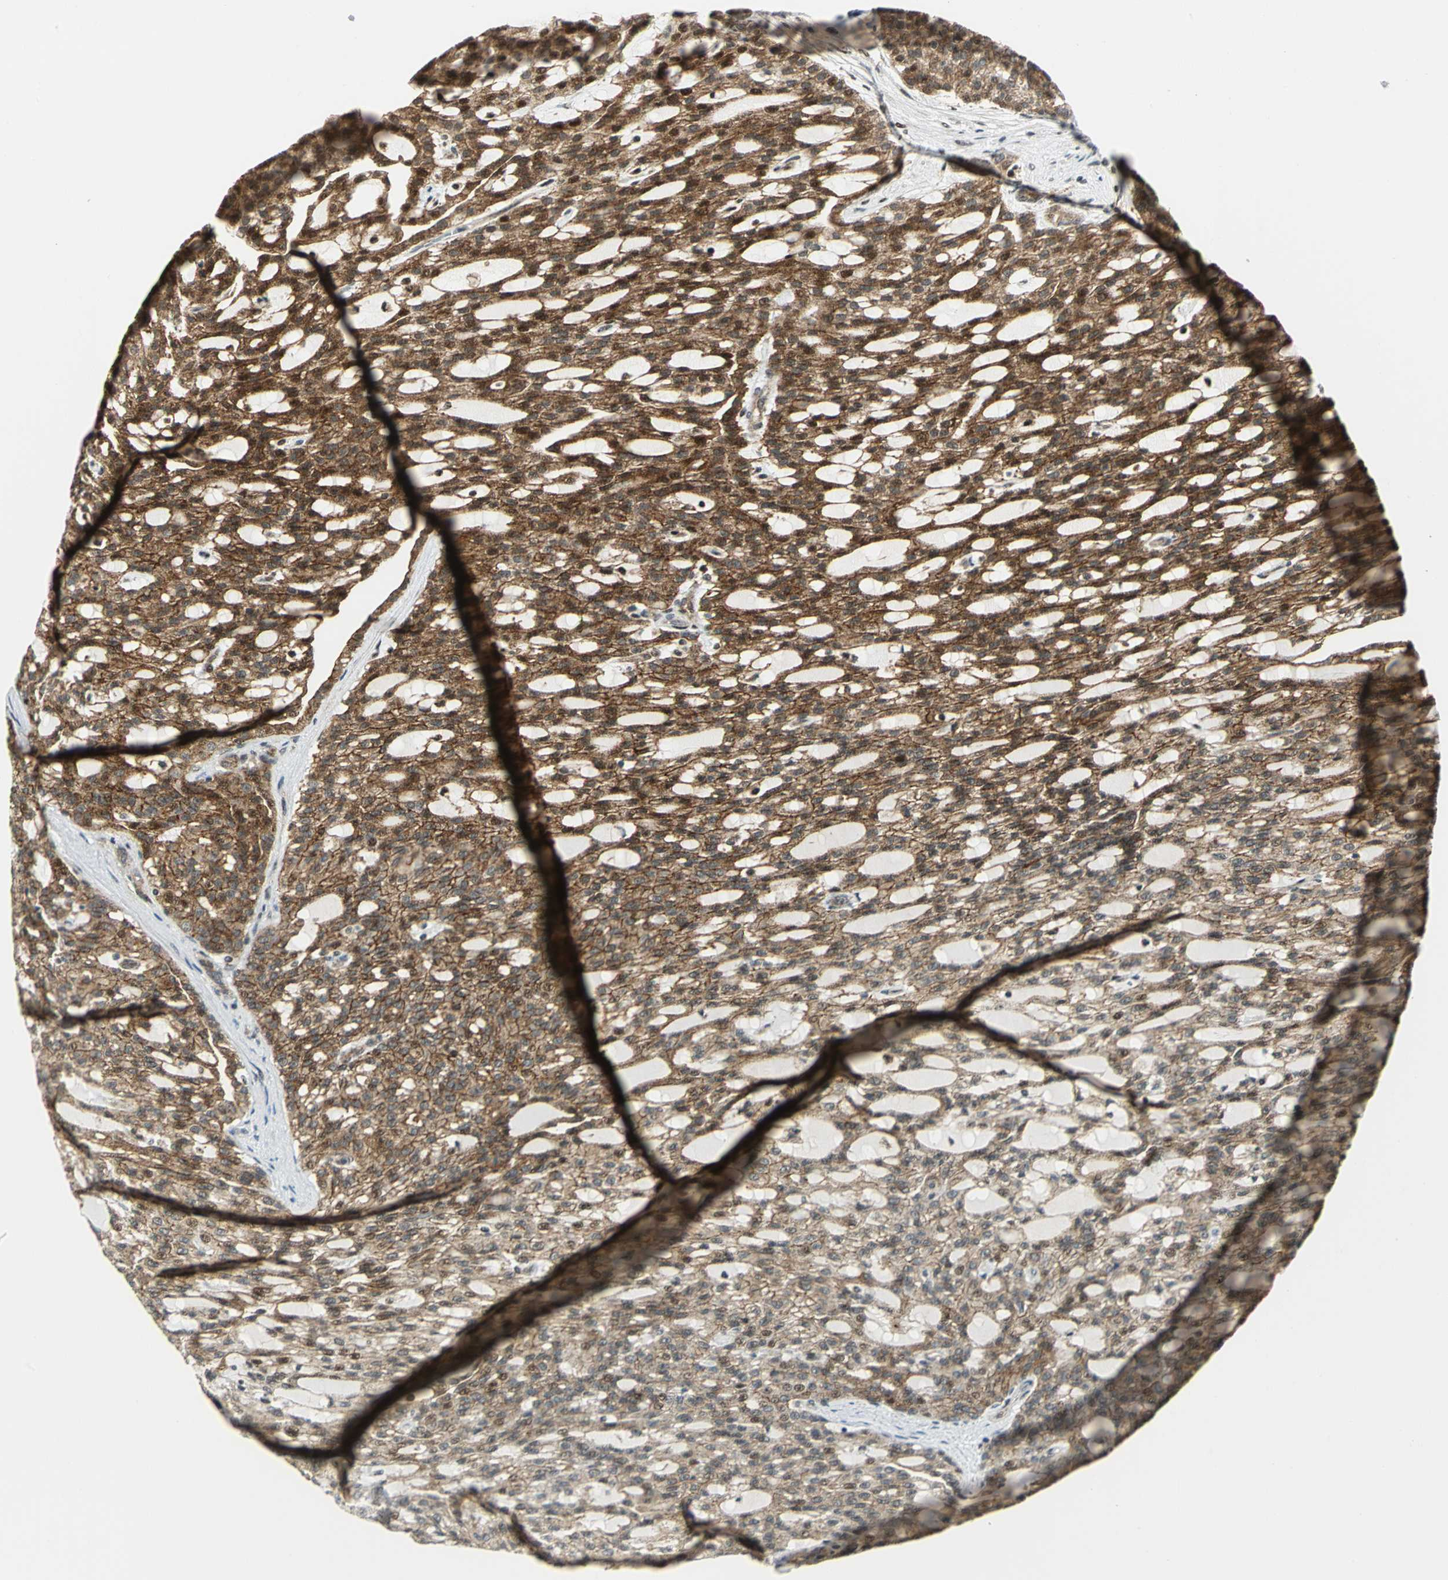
{"staining": {"intensity": "strong", "quantity": ">75%", "location": "cytoplasmic/membranous,nuclear"}, "tissue": "renal cancer", "cell_type": "Tumor cells", "image_type": "cancer", "snomed": [{"axis": "morphology", "description": "Adenocarcinoma, NOS"}, {"axis": "topography", "description": "Kidney"}], "caption": "Protein analysis of renal adenocarcinoma tissue displays strong cytoplasmic/membranous and nuclear expression in approximately >75% of tumor cells.", "gene": "ATP6V1A", "patient": {"sex": "male", "age": 63}}